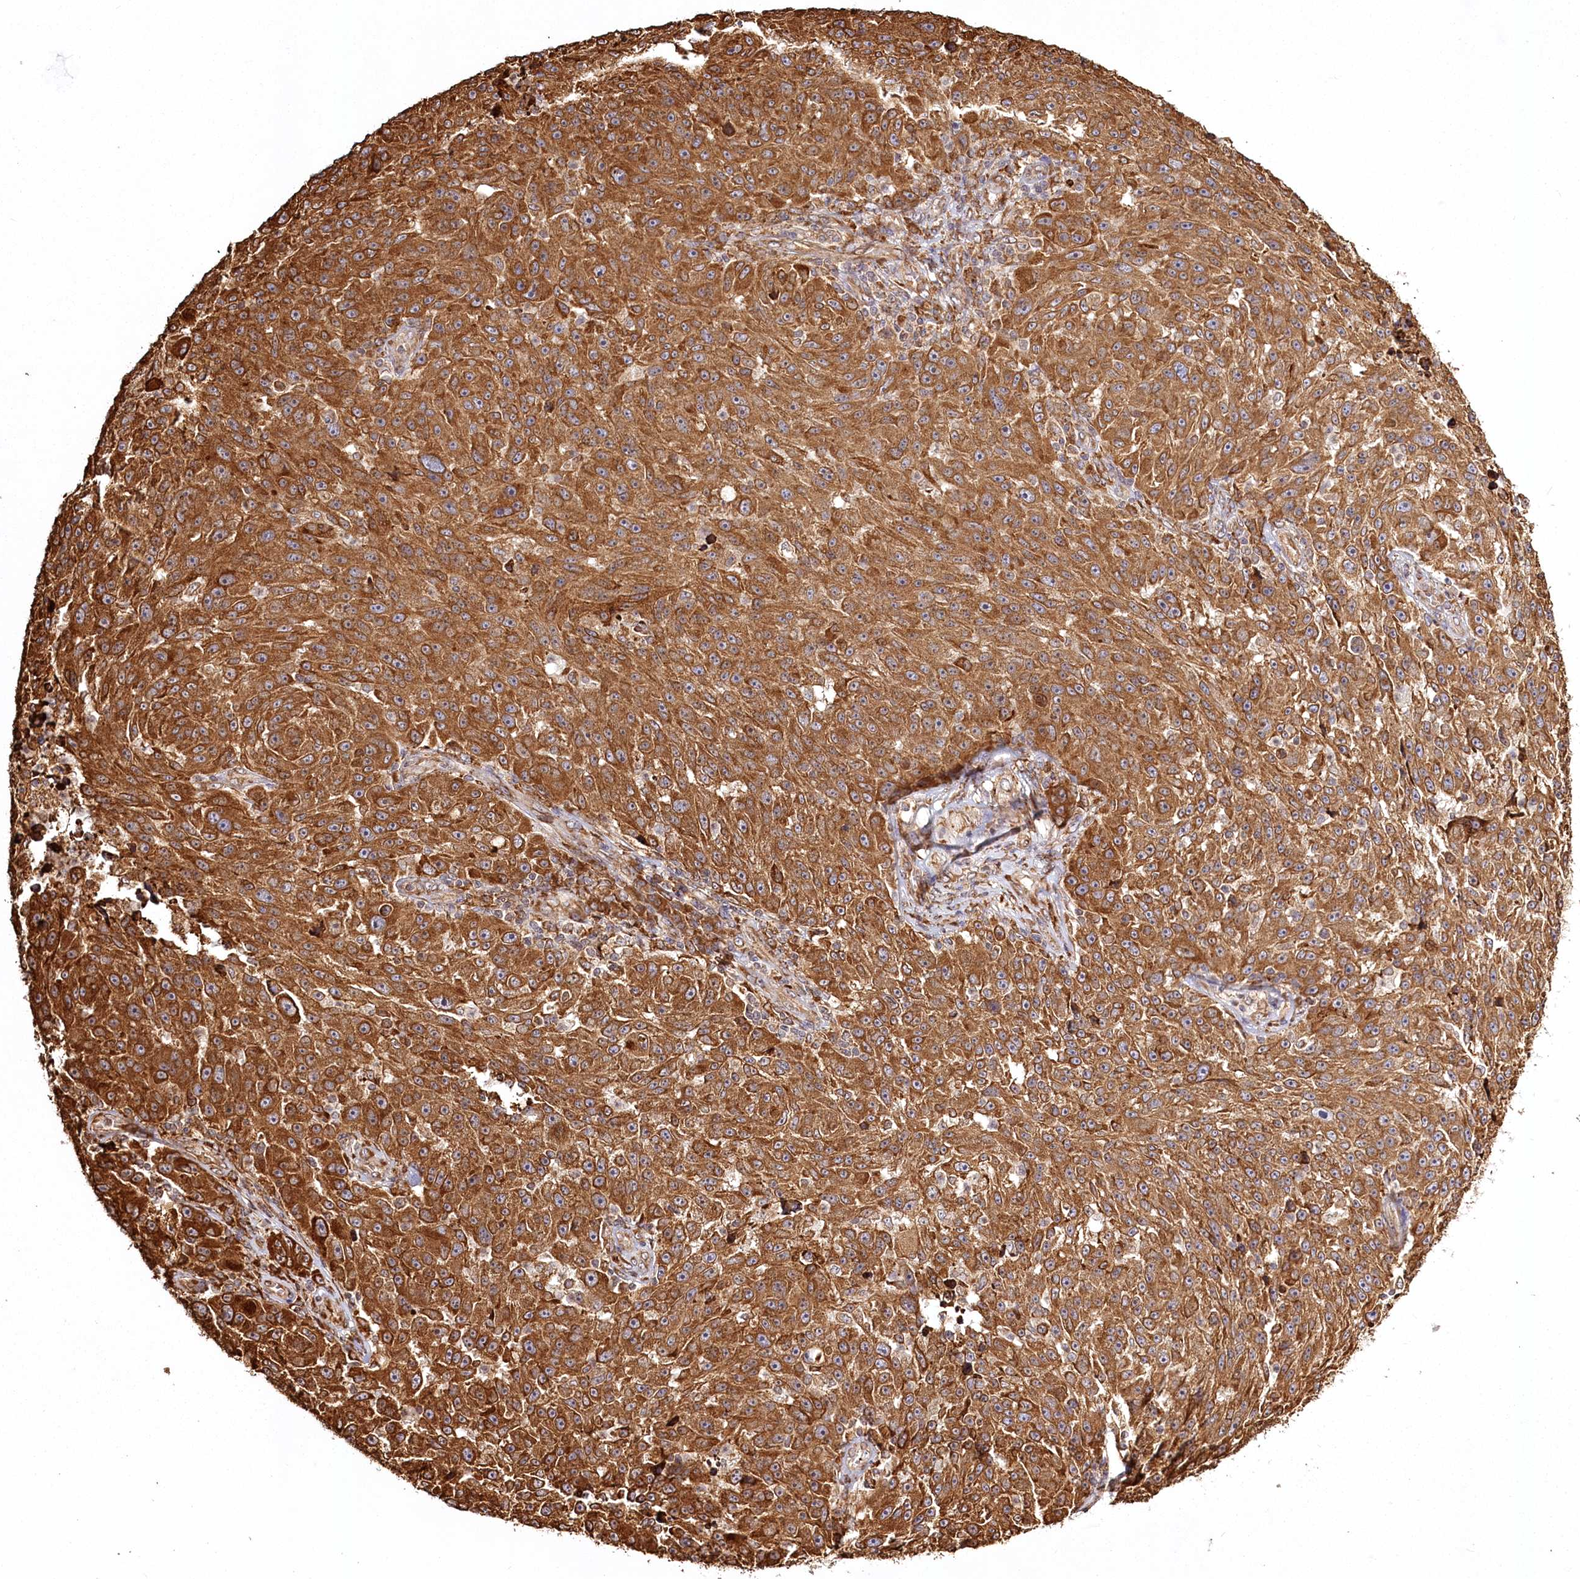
{"staining": {"intensity": "strong", "quantity": ">75%", "location": "cytoplasmic/membranous"}, "tissue": "melanoma", "cell_type": "Tumor cells", "image_type": "cancer", "snomed": [{"axis": "morphology", "description": "Malignant melanoma, NOS"}, {"axis": "topography", "description": "Skin"}], "caption": "High-magnification brightfield microscopy of melanoma stained with DAB (brown) and counterstained with hematoxylin (blue). tumor cells exhibit strong cytoplasmic/membranous positivity is present in about>75% of cells.", "gene": "FAM13A", "patient": {"sex": "male", "age": 53}}